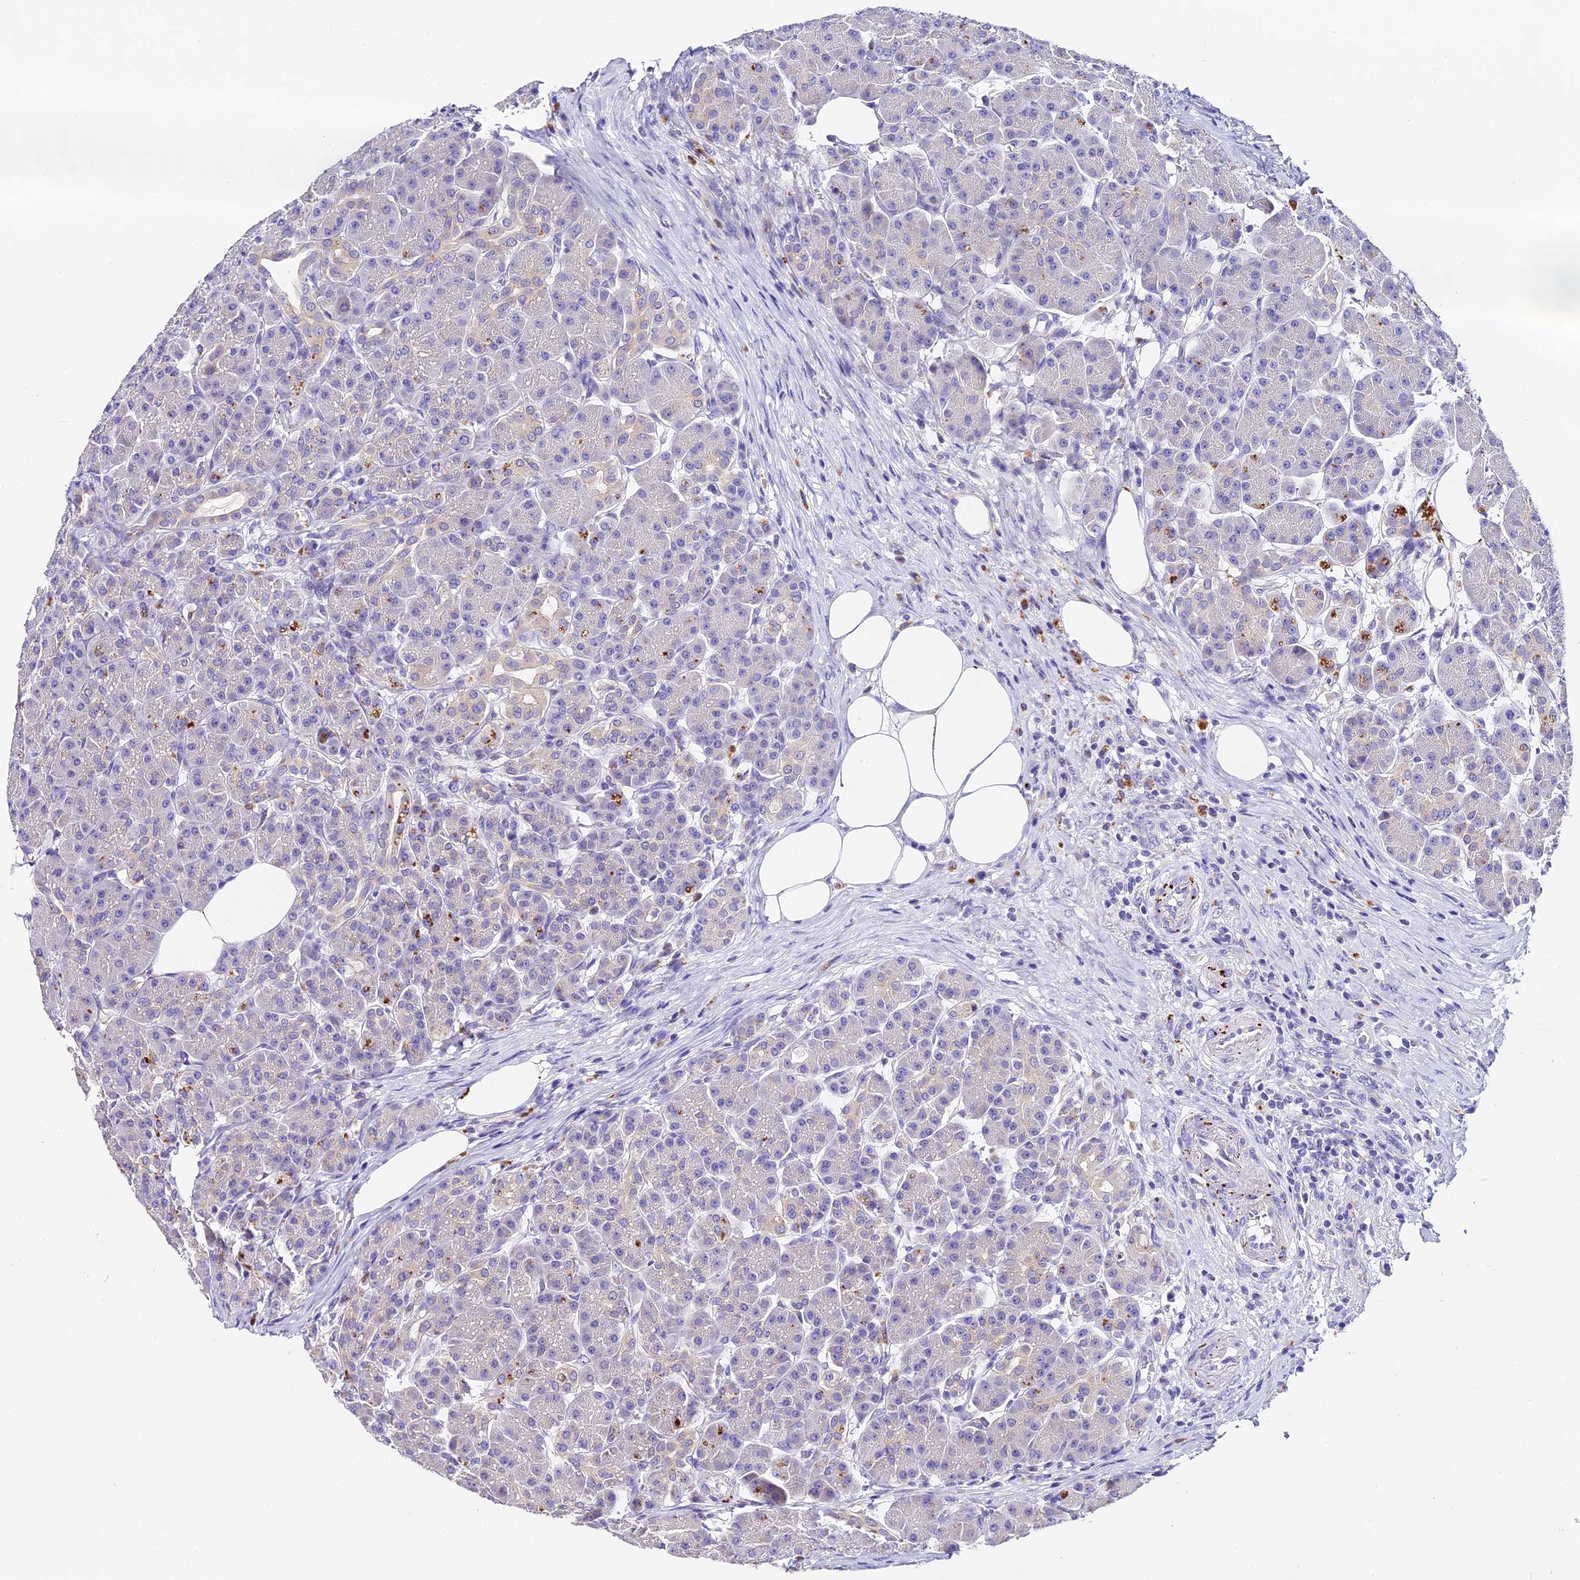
{"staining": {"intensity": "strong", "quantity": "<25%", "location": "none"}, "tissue": "pancreas", "cell_type": "Exocrine glandular cells", "image_type": "normal", "snomed": [{"axis": "morphology", "description": "Normal tissue, NOS"}, {"axis": "topography", "description": "Pancreas"}], "caption": "Immunohistochemistry (IHC) staining of unremarkable pancreas, which shows medium levels of strong None expression in approximately <25% of exocrine glandular cells indicating strong None protein staining. The staining was performed using DAB (brown) for protein detection and nuclei were counterstained in hematoxylin (blue).", "gene": "LYPD6", "patient": {"sex": "male", "age": 63}}